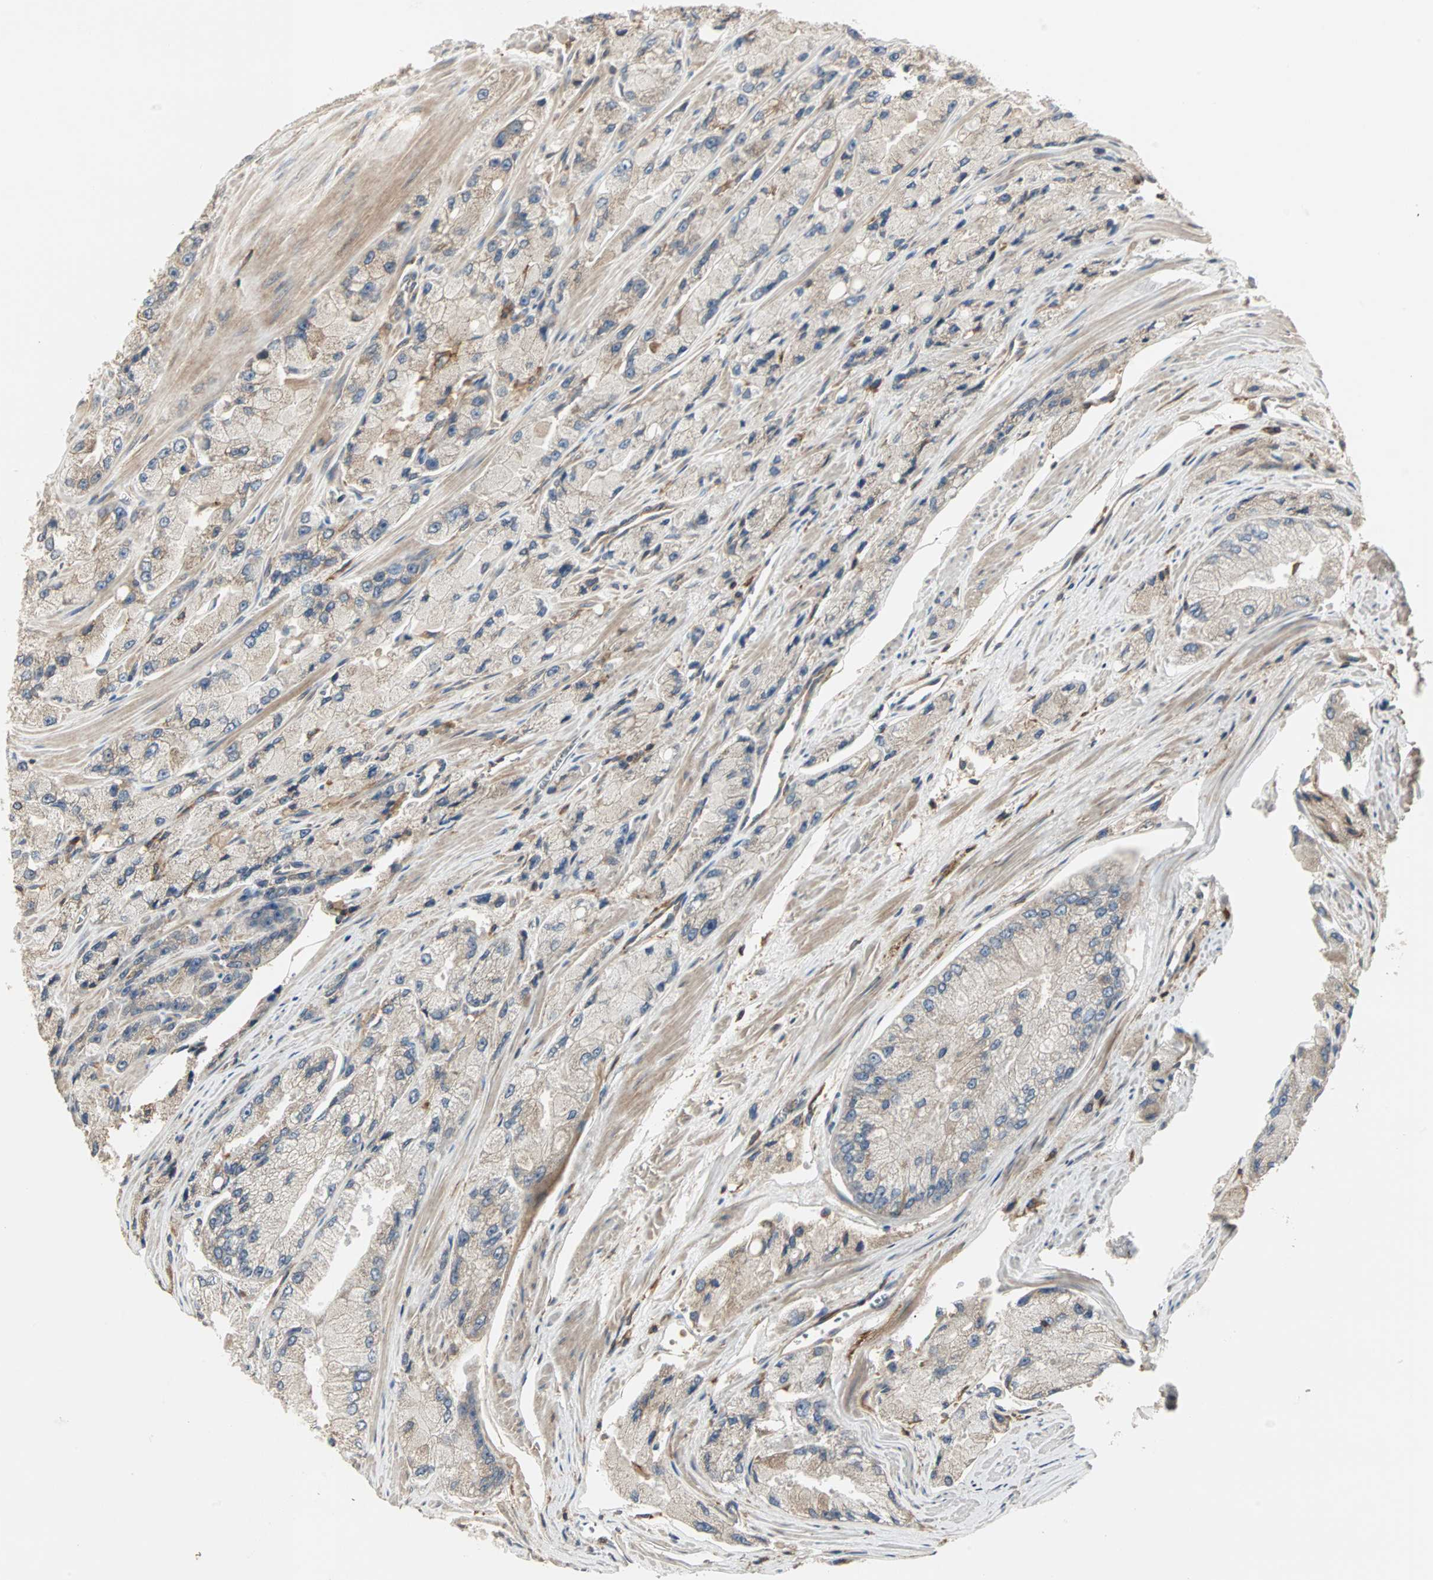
{"staining": {"intensity": "weak", "quantity": ">75%", "location": "cytoplasmic/membranous"}, "tissue": "prostate cancer", "cell_type": "Tumor cells", "image_type": "cancer", "snomed": [{"axis": "morphology", "description": "Adenocarcinoma, High grade"}, {"axis": "topography", "description": "Prostate"}], "caption": "High-magnification brightfield microscopy of prostate cancer (high-grade adenocarcinoma) stained with DAB (3,3'-diaminobenzidine) (brown) and counterstained with hematoxylin (blue). tumor cells exhibit weak cytoplasmic/membranous expression is present in about>75% of cells. The protein is stained brown, and the nuclei are stained in blue (DAB IHC with brightfield microscopy, high magnification).", "gene": "GNAI2", "patient": {"sex": "male", "age": 58}}